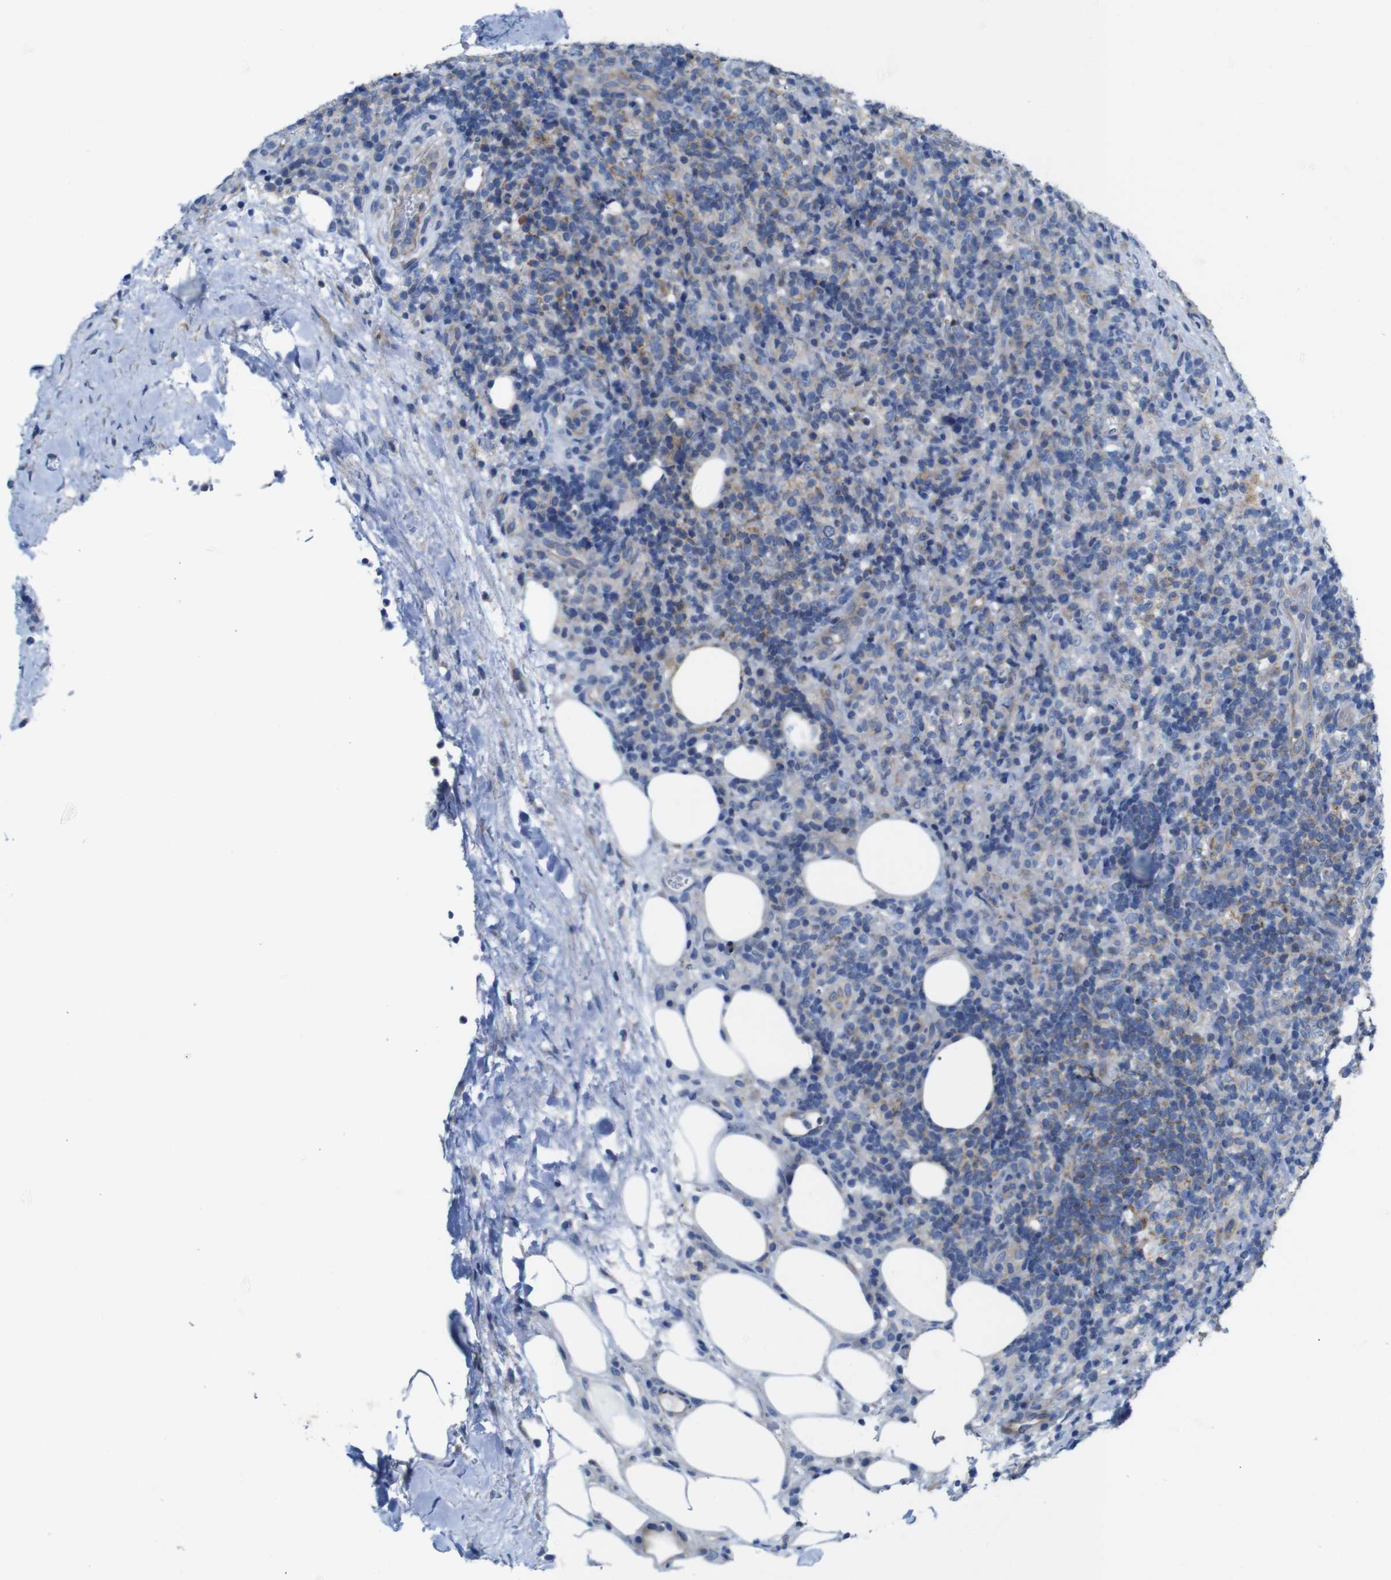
{"staining": {"intensity": "moderate", "quantity": "<25%", "location": "cytoplasmic/membranous"}, "tissue": "lymphoma", "cell_type": "Tumor cells", "image_type": "cancer", "snomed": [{"axis": "morphology", "description": "Malignant lymphoma, non-Hodgkin's type, High grade"}, {"axis": "topography", "description": "Lymph node"}], "caption": "Lymphoma stained for a protein (brown) displays moderate cytoplasmic/membranous positive expression in approximately <25% of tumor cells.", "gene": "PDCD1LG2", "patient": {"sex": "female", "age": 76}}